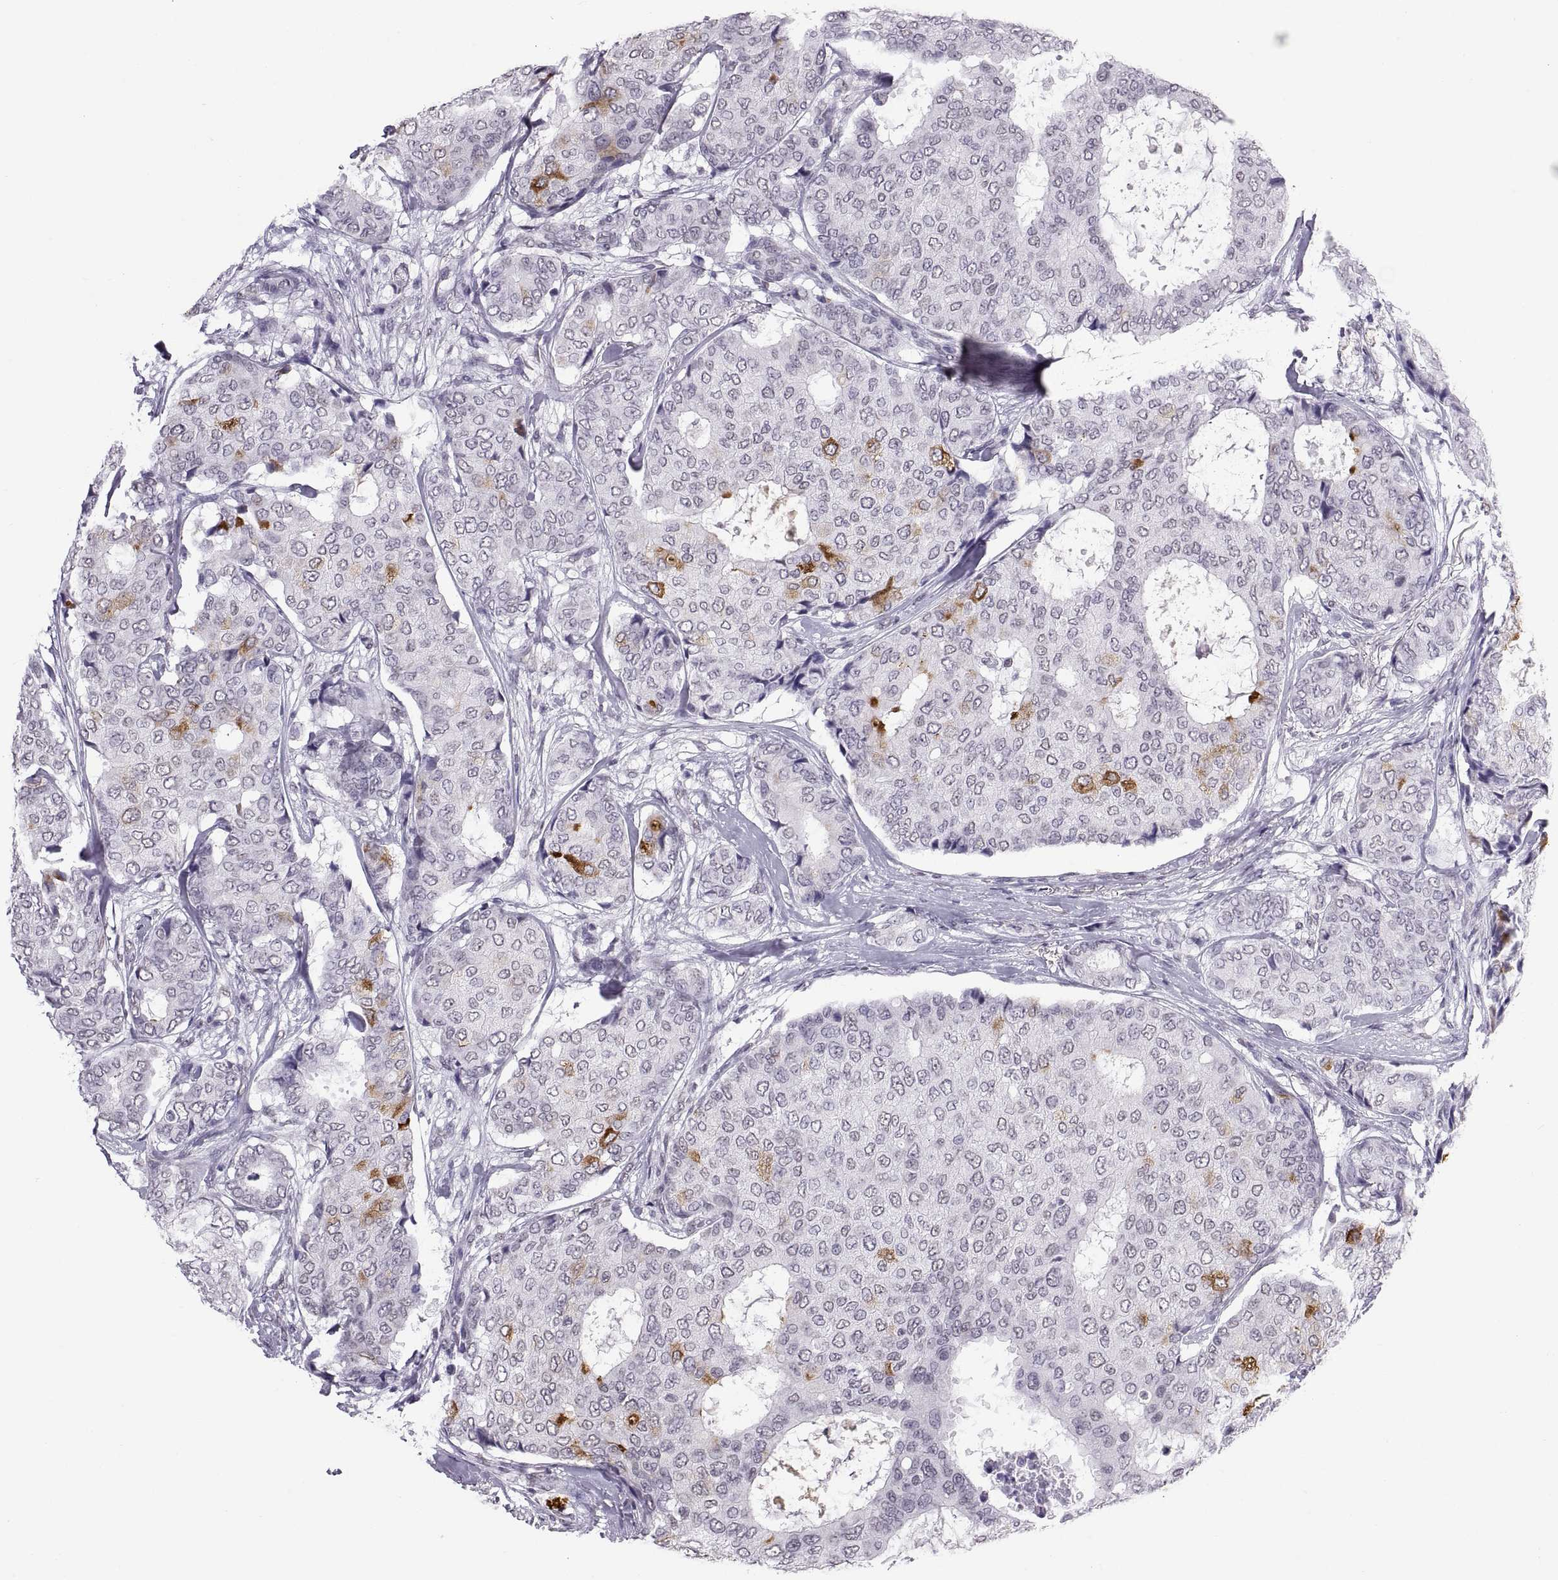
{"staining": {"intensity": "moderate", "quantity": "<25%", "location": "cytoplasmic/membranous"}, "tissue": "breast cancer", "cell_type": "Tumor cells", "image_type": "cancer", "snomed": [{"axis": "morphology", "description": "Duct carcinoma"}, {"axis": "topography", "description": "Breast"}], "caption": "Breast cancer stained with DAB immunohistochemistry (IHC) exhibits low levels of moderate cytoplasmic/membranous positivity in approximately <25% of tumor cells.", "gene": "CARTPT", "patient": {"sex": "female", "age": 75}}